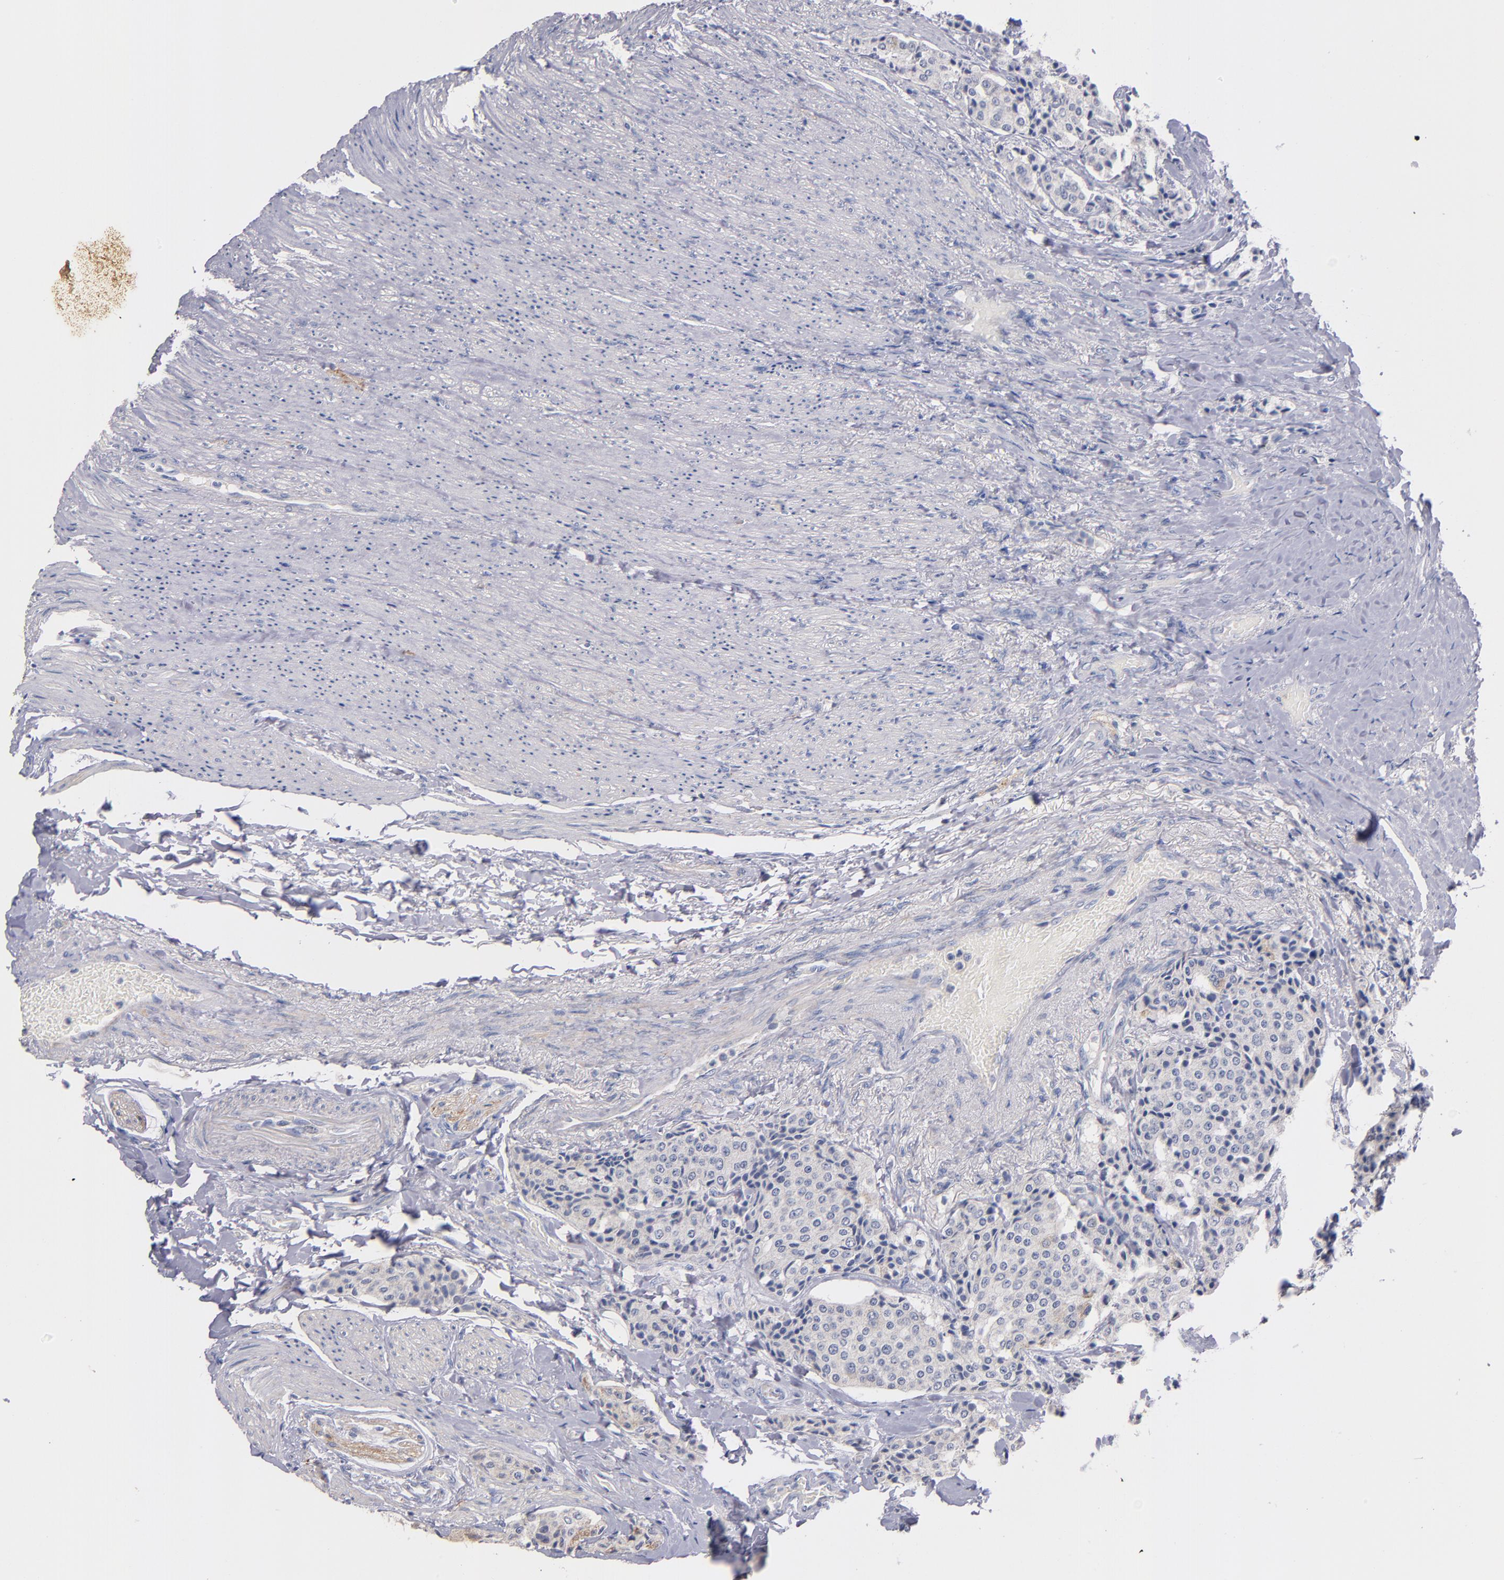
{"staining": {"intensity": "negative", "quantity": "none", "location": "none"}, "tissue": "carcinoid", "cell_type": "Tumor cells", "image_type": "cancer", "snomed": [{"axis": "morphology", "description": "Carcinoid, malignant, NOS"}, {"axis": "topography", "description": "Colon"}], "caption": "Tumor cells are negative for protein expression in human carcinoid (malignant).", "gene": "CNTNAP2", "patient": {"sex": "female", "age": 61}}